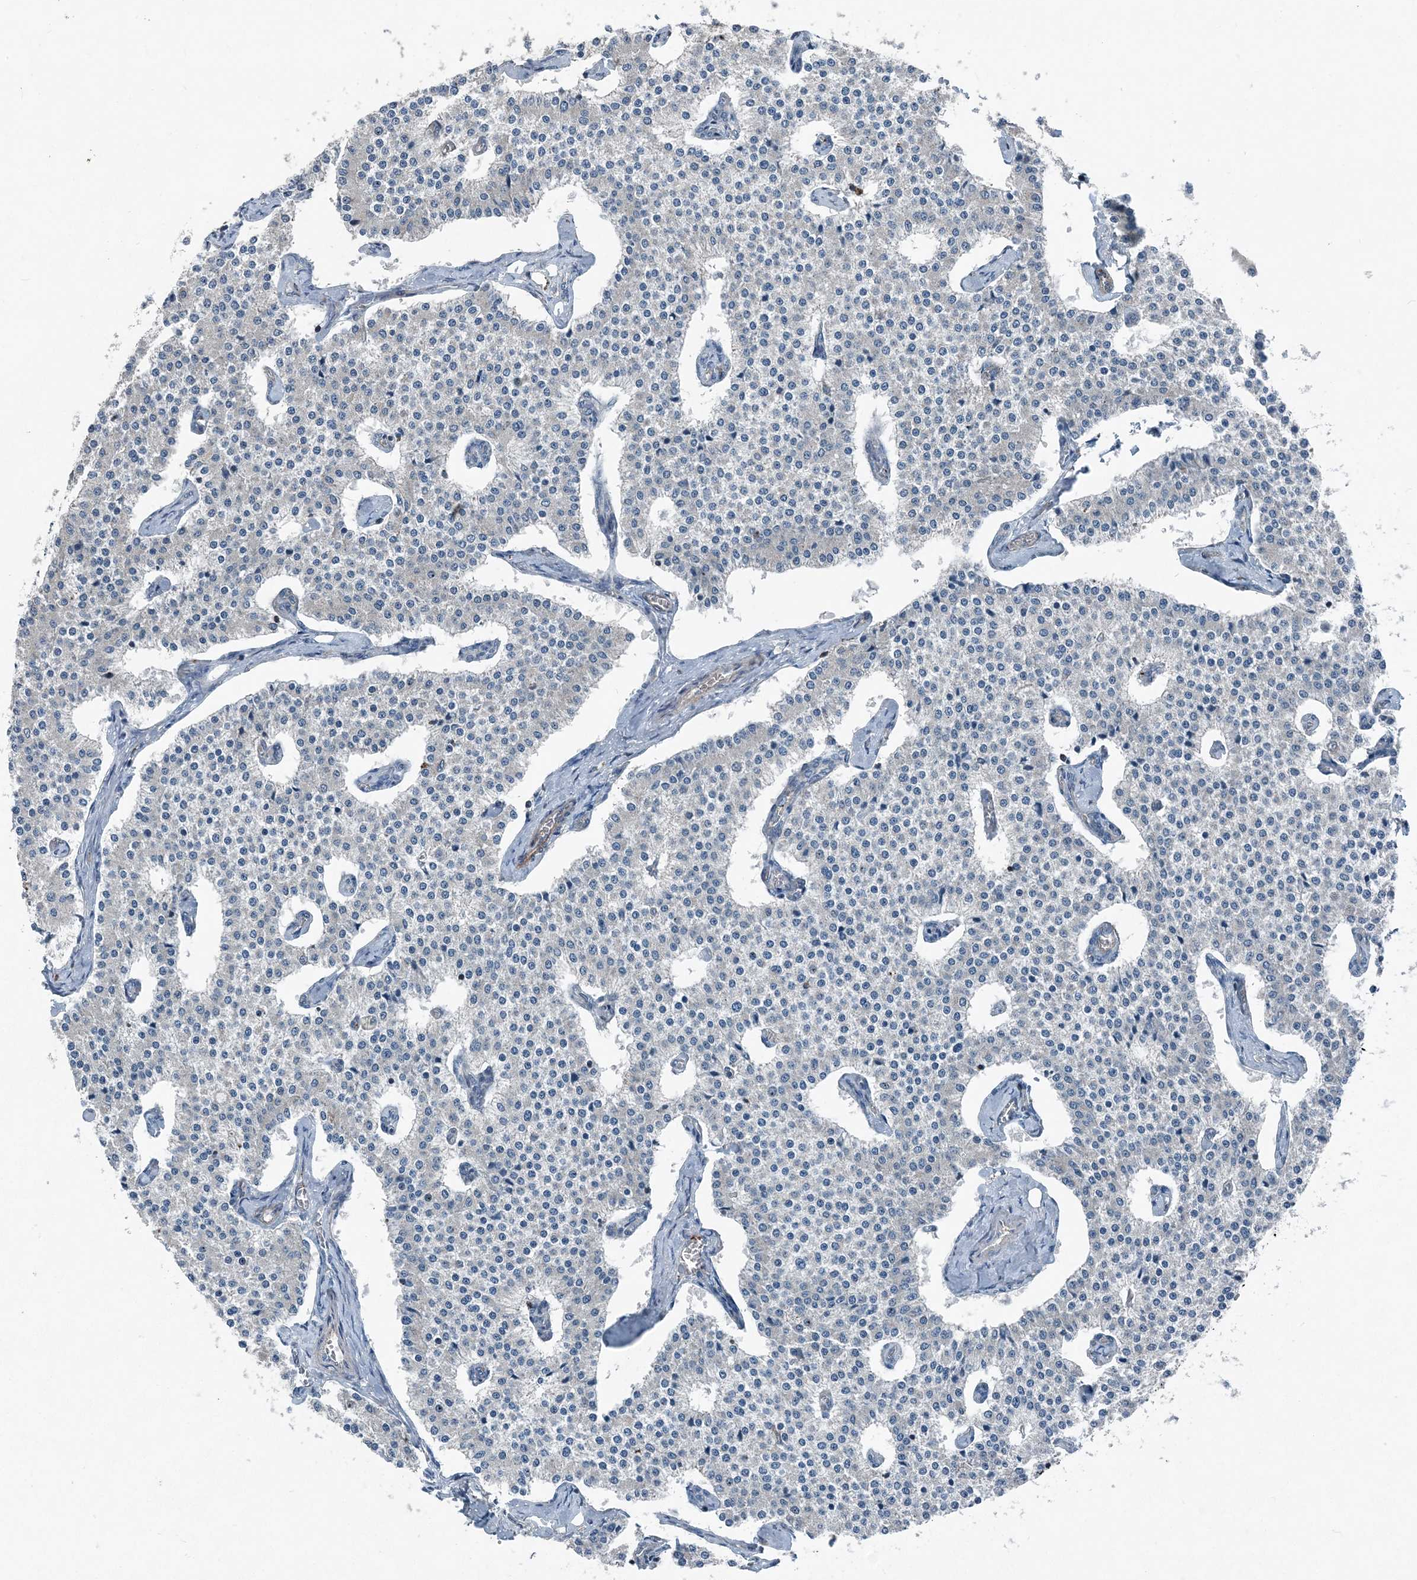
{"staining": {"intensity": "negative", "quantity": "none", "location": "none"}, "tissue": "carcinoid", "cell_type": "Tumor cells", "image_type": "cancer", "snomed": [{"axis": "morphology", "description": "Carcinoid, malignant, NOS"}, {"axis": "topography", "description": "Colon"}], "caption": "Tumor cells show no significant protein staining in carcinoid. (DAB (3,3'-diaminobenzidine) IHC visualized using brightfield microscopy, high magnification).", "gene": "DGUOK", "patient": {"sex": "female", "age": 52}}